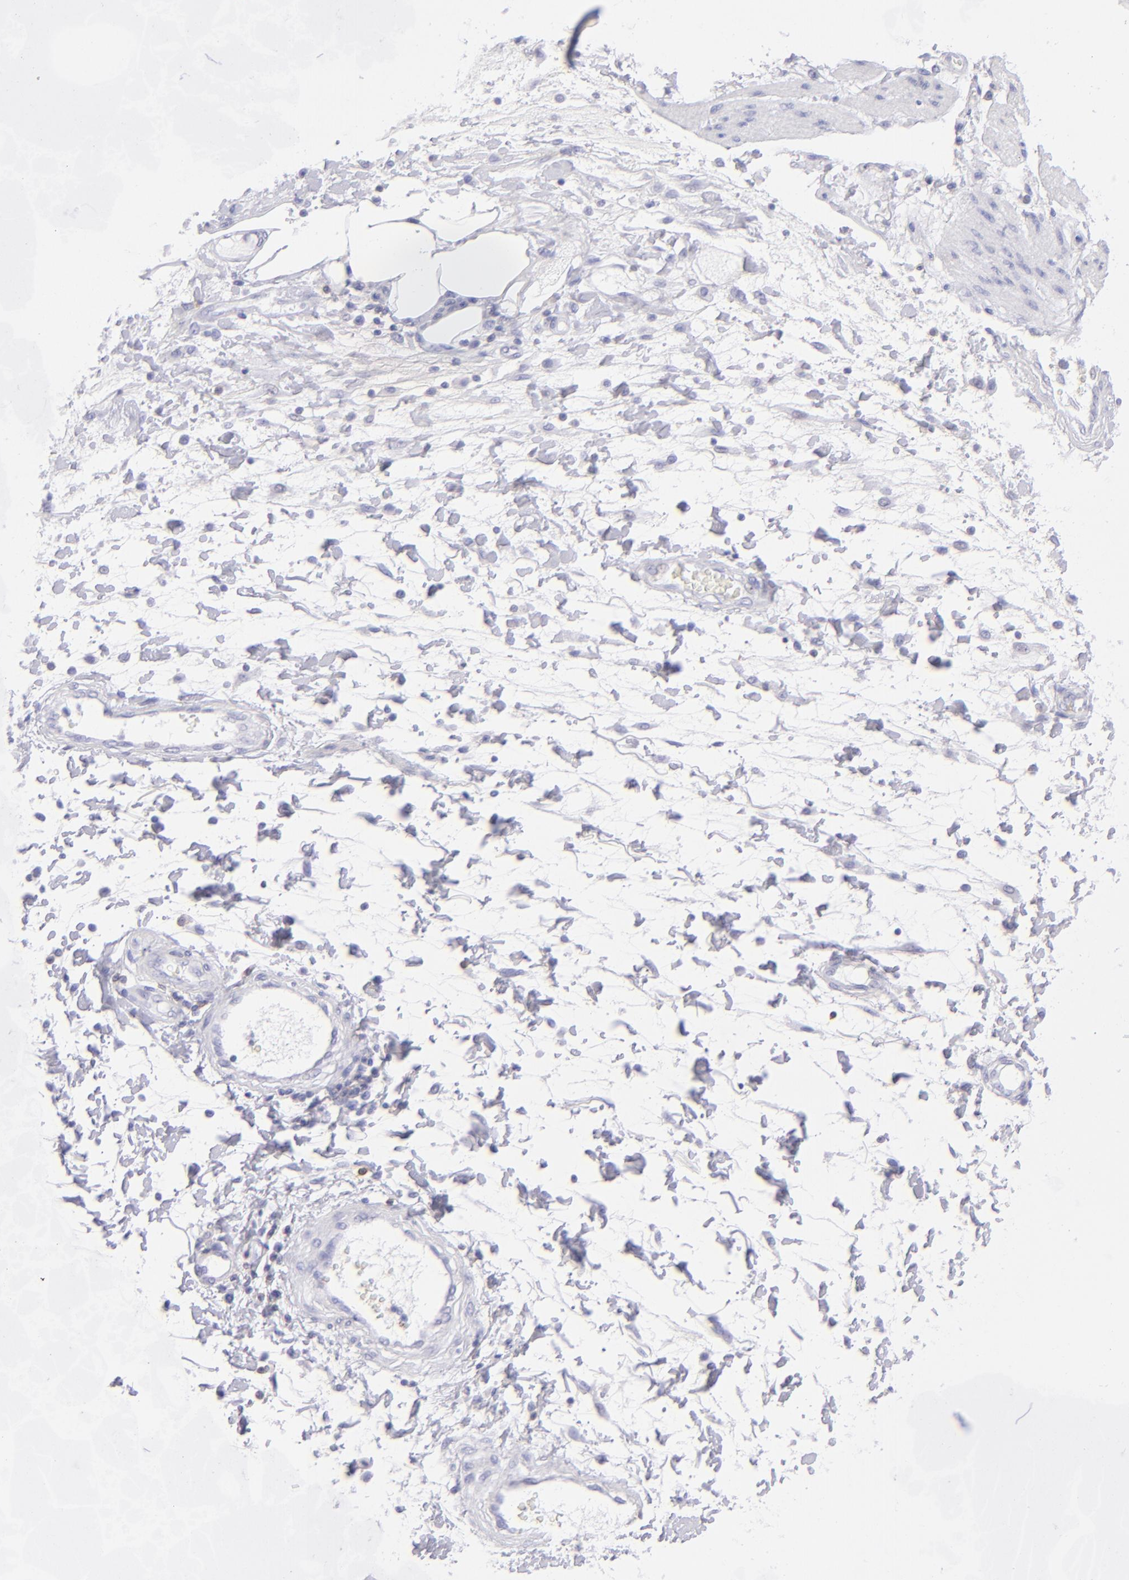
{"staining": {"intensity": "negative", "quantity": "none", "location": "none"}, "tissue": "stomach cancer", "cell_type": "Tumor cells", "image_type": "cancer", "snomed": [{"axis": "morphology", "description": "Adenocarcinoma, NOS"}, {"axis": "topography", "description": "Pancreas"}, {"axis": "topography", "description": "Stomach, upper"}], "caption": "This is a image of immunohistochemistry staining of stomach adenocarcinoma, which shows no expression in tumor cells.", "gene": "CD69", "patient": {"sex": "male", "age": 77}}